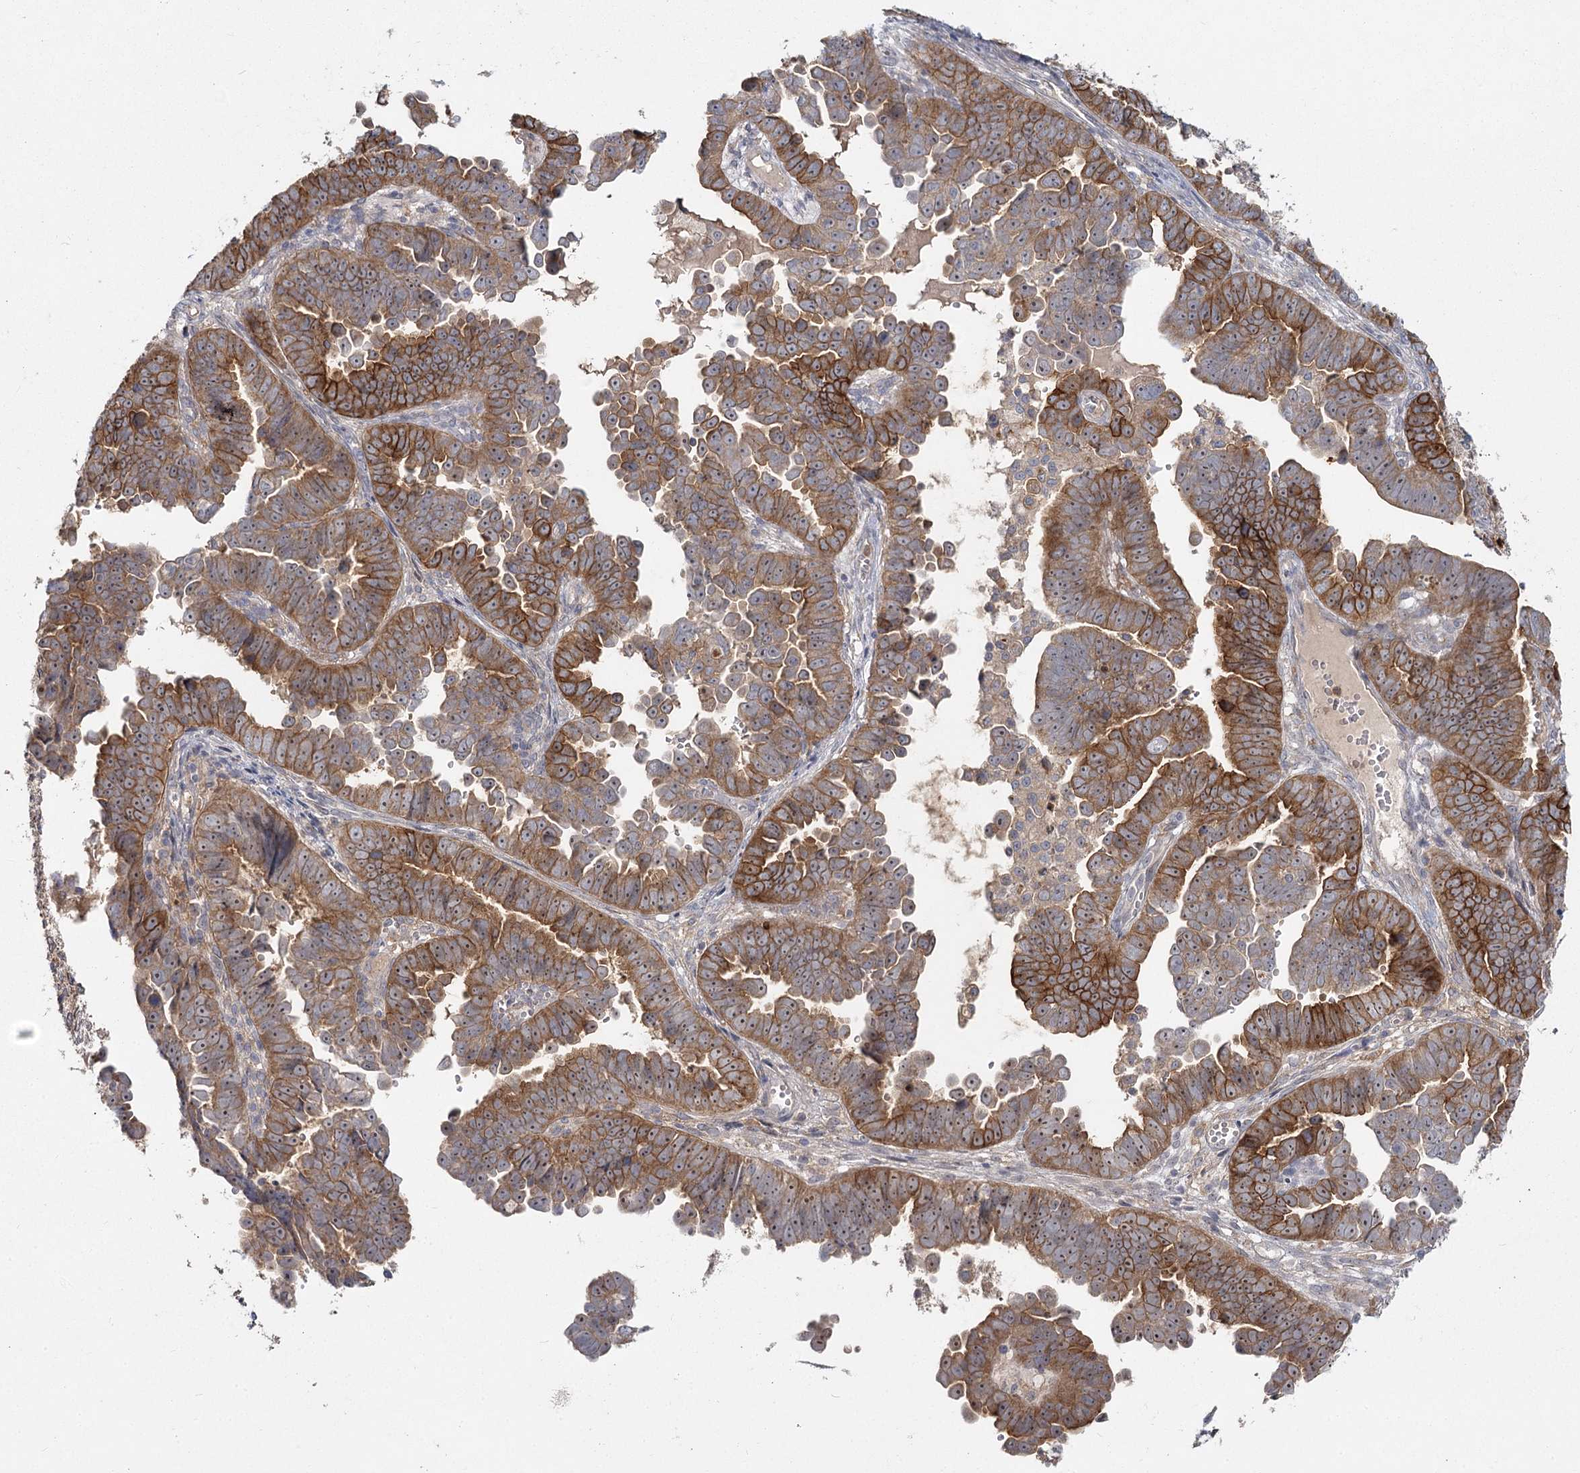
{"staining": {"intensity": "moderate", "quantity": ">75%", "location": "cytoplasmic/membranous,nuclear"}, "tissue": "endometrial cancer", "cell_type": "Tumor cells", "image_type": "cancer", "snomed": [{"axis": "morphology", "description": "Adenocarcinoma, NOS"}, {"axis": "topography", "description": "Endometrium"}], "caption": "Endometrial cancer stained with immunohistochemistry (IHC) reveals moderate cytoplasmic/membranous and nuclear expression in approximately >75% of tumor cells. The staining was performed using DAB to visualize the protein expression in brown, while the nuclei were stained in blue with hematoxylin (Magnification: 20x).", "gene": "ANGPTL5", "patient": {"sex": "female", "age": 75}}